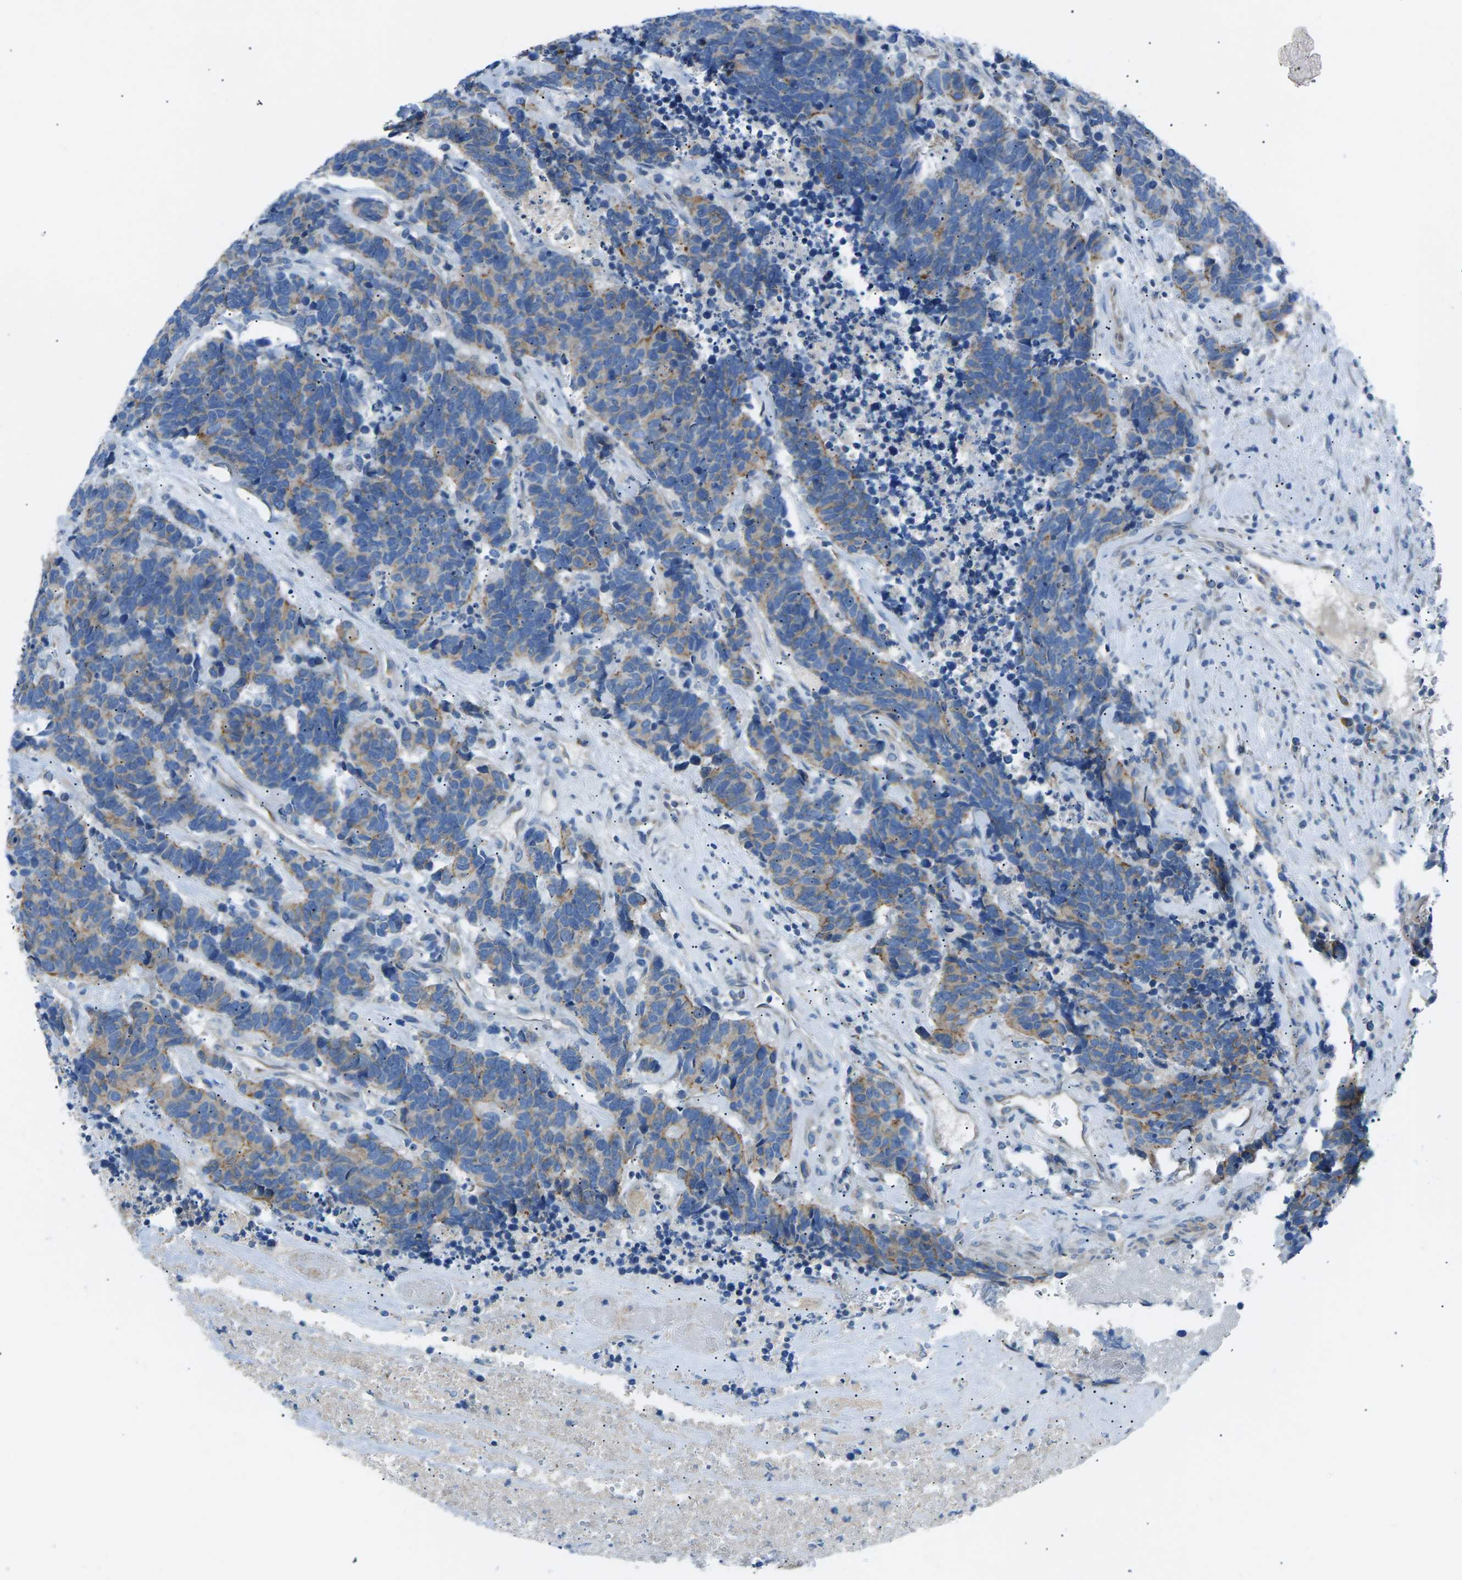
{"staining": {"intensity": "weak", "quantity": "25%-75%", "location": "cytoplasmic/membranous"}, "tissue": "carcinoid", "cell_type": "Tumor cells", "image_type": "cancer", "snomed": [{"axis": "morphology", "description": "Carcinoma, NOS"}, {"axis": "morphology", "description": "Carcinoid, malignant, NOS"}, {"axis": "topography", "description": "Urinary bladder"}], "caption": "Immunohistochemical staining of human carcinoid demonstrates low levels of weak cytoplasmic/membranous expression in approximately 25%-75% of tumor cells.", "gene": "ZDHHC24", "patient": {"sex": "male", "age": 57}}